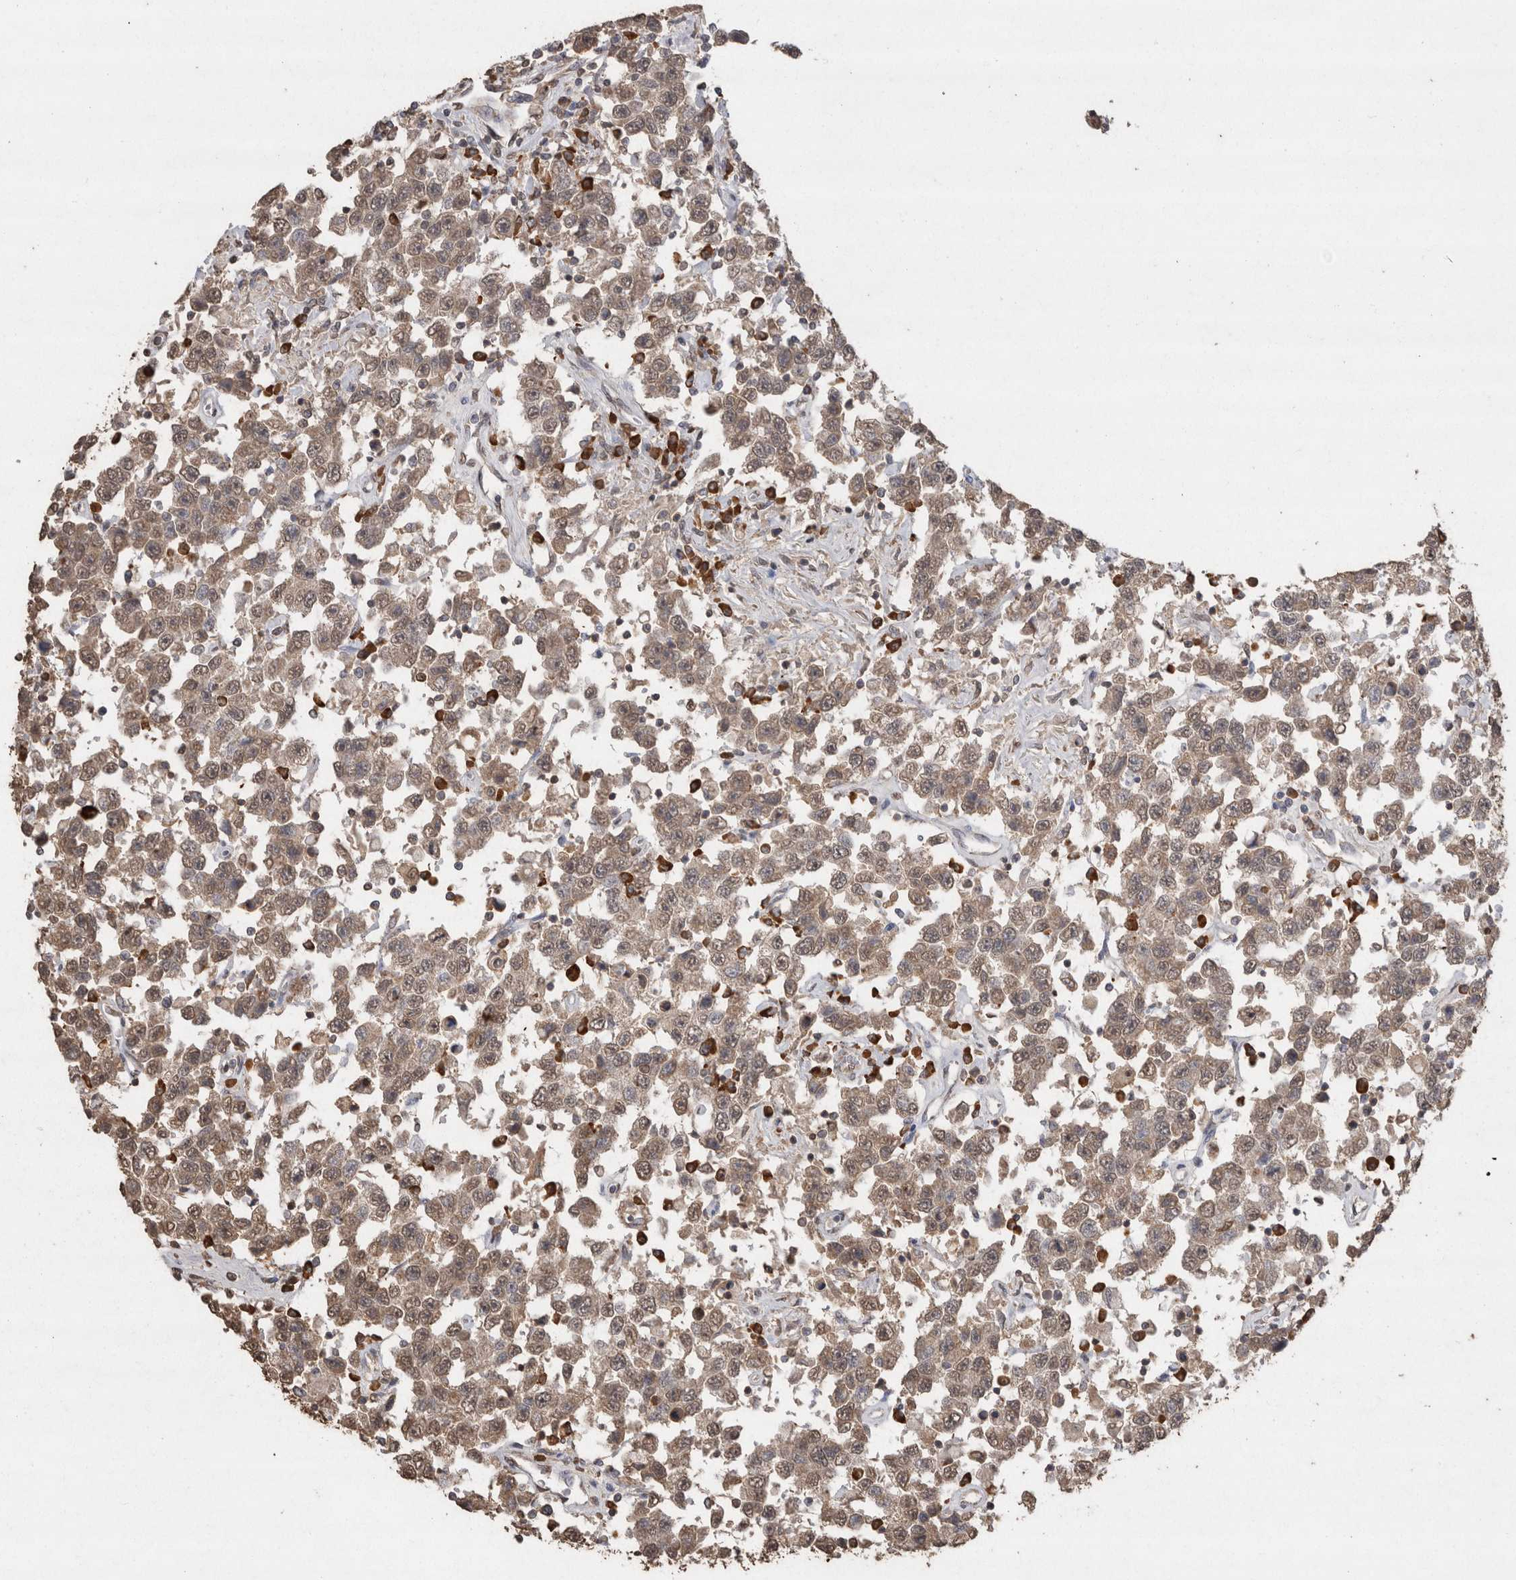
{"staining": {"intensity": "weak", "quantity": ">75%", "location": "cytoplasmic/membranous,nuclear"}, "tissue": "testis cancer", "cell_type": "Tumor cells", "image_type": "cancer", "snomed": [{"axis": "morphology", "description": "Seminoma, NOS"}, {"axis": "topography", "description": "Testis"}], "caption": "An IHC histopathology image of neoplastic tissue is shown. Protein staining in brown labels weak cytoplasmic/membranous and nuclear positivity in seminoma (testis) within tumor cells.", "gene": "CRELD2", "patient": {"sex": "male", "age": 41}}